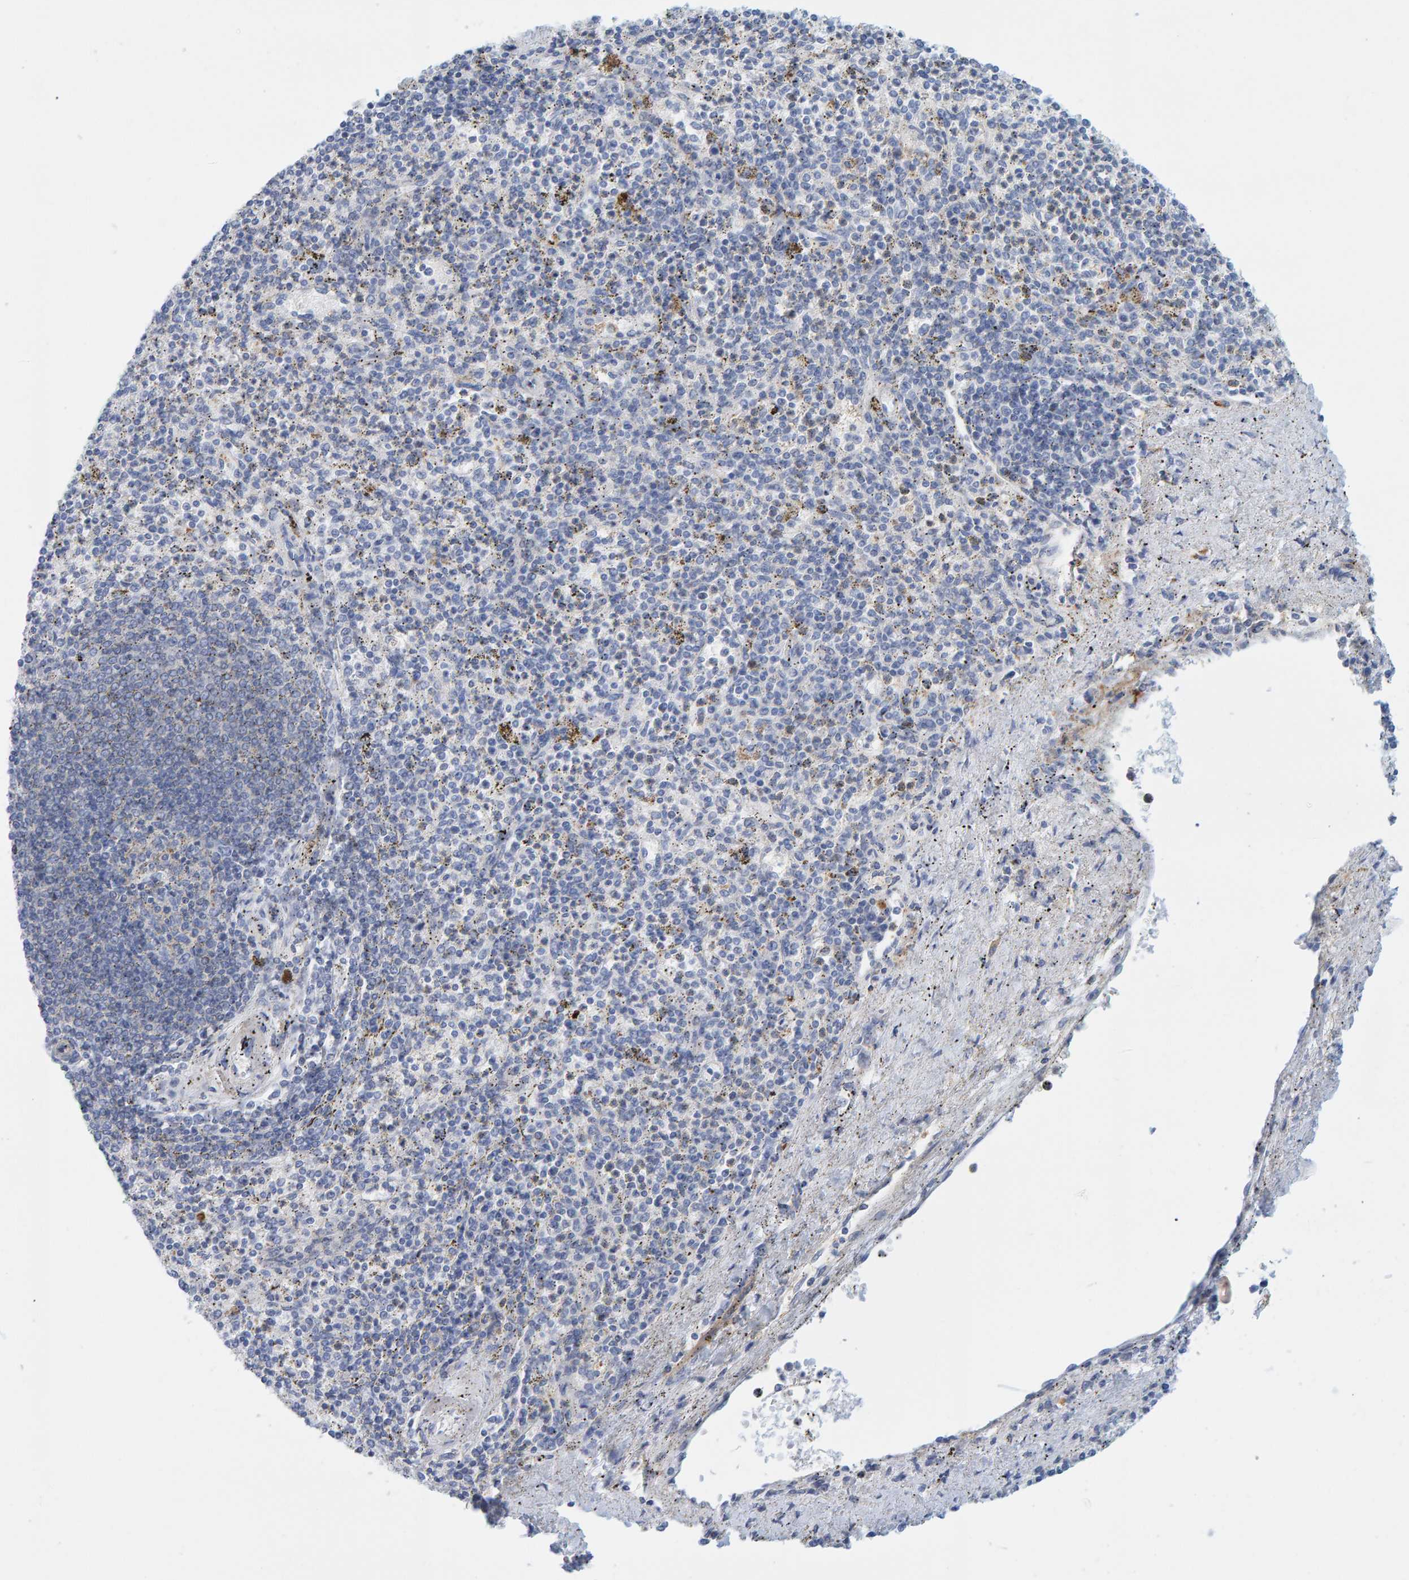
{"staining": {"intensity": "moderate", "quantity": "<25%", "location": "cytoplasmic/membranous"}, "tissue": "spleen", "cell_type": "Cells in red pulp", "image_type": "normal", "snomed": [{"axis": "morphology", "description": "Normal tissue, NOS"}, {"axis": "topography", "description": "Spleen"}], "caption": "Immunohistochemistry of benign spleen exhibits low levels of moderate cytoplasmic/membranous staining in approximately <25% of cells in red pulp.", "gene": "KLHL11", "patient": {"sex": "male", "age": 72}}